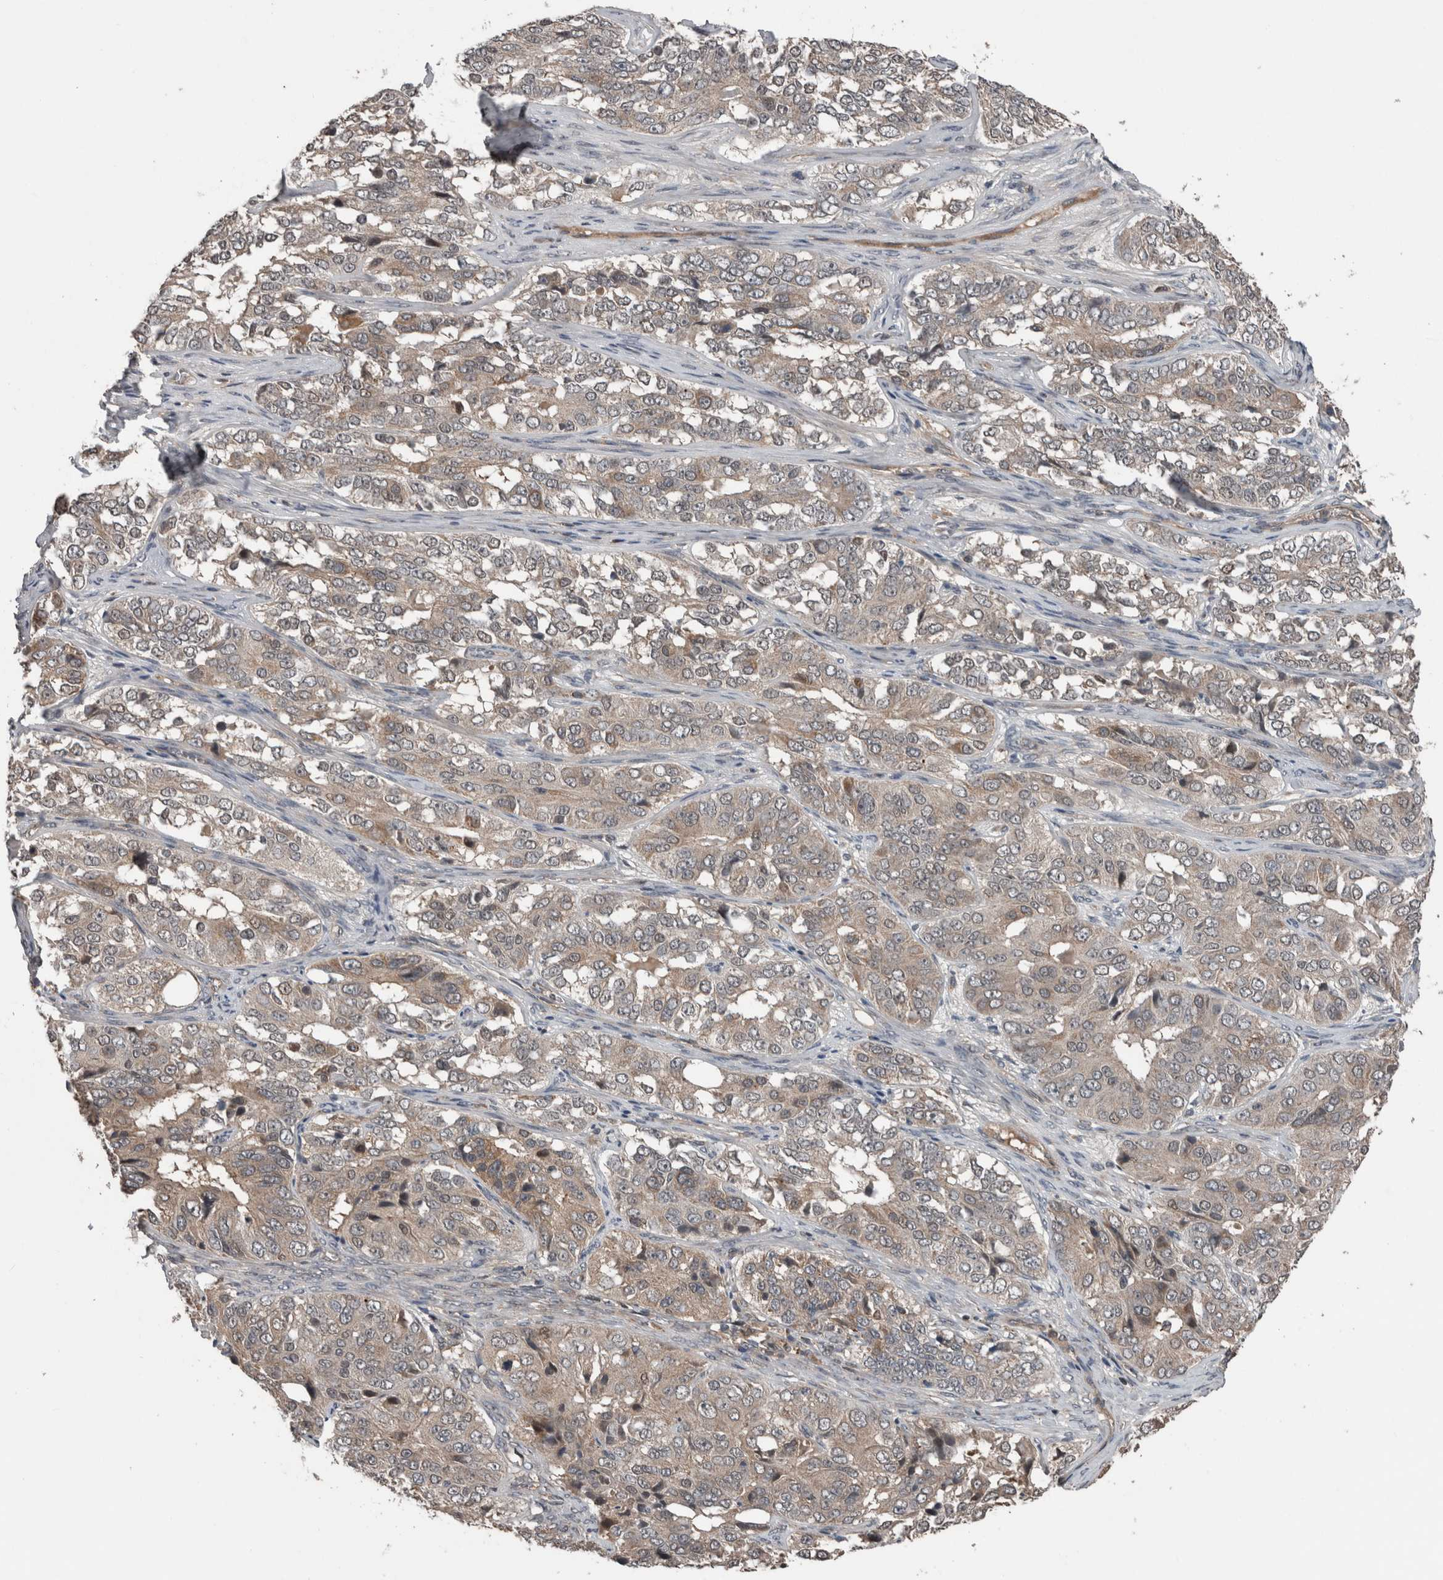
{"staining": {"intensity": "weak", "quantity": "25%-75%", "location": "cytoplasmic/membranous"}, "tissue": "ovarian cancer", "cell_type": "Tumor cells", "image_type": "cancer", "snomed": [{"axis": "morphology", "description": "Carcinoma, endometroid"}, {"axis": "topography", "description": "Ovary"}], "caption": "A histopathology image of human ovarian endometroid carcinoma stained for a protein reveals weak cytoplasmic/membranous brown staining in tumor cells.", "gene": "RIOK3", "patient": {"sex": "female", "age": 51}}